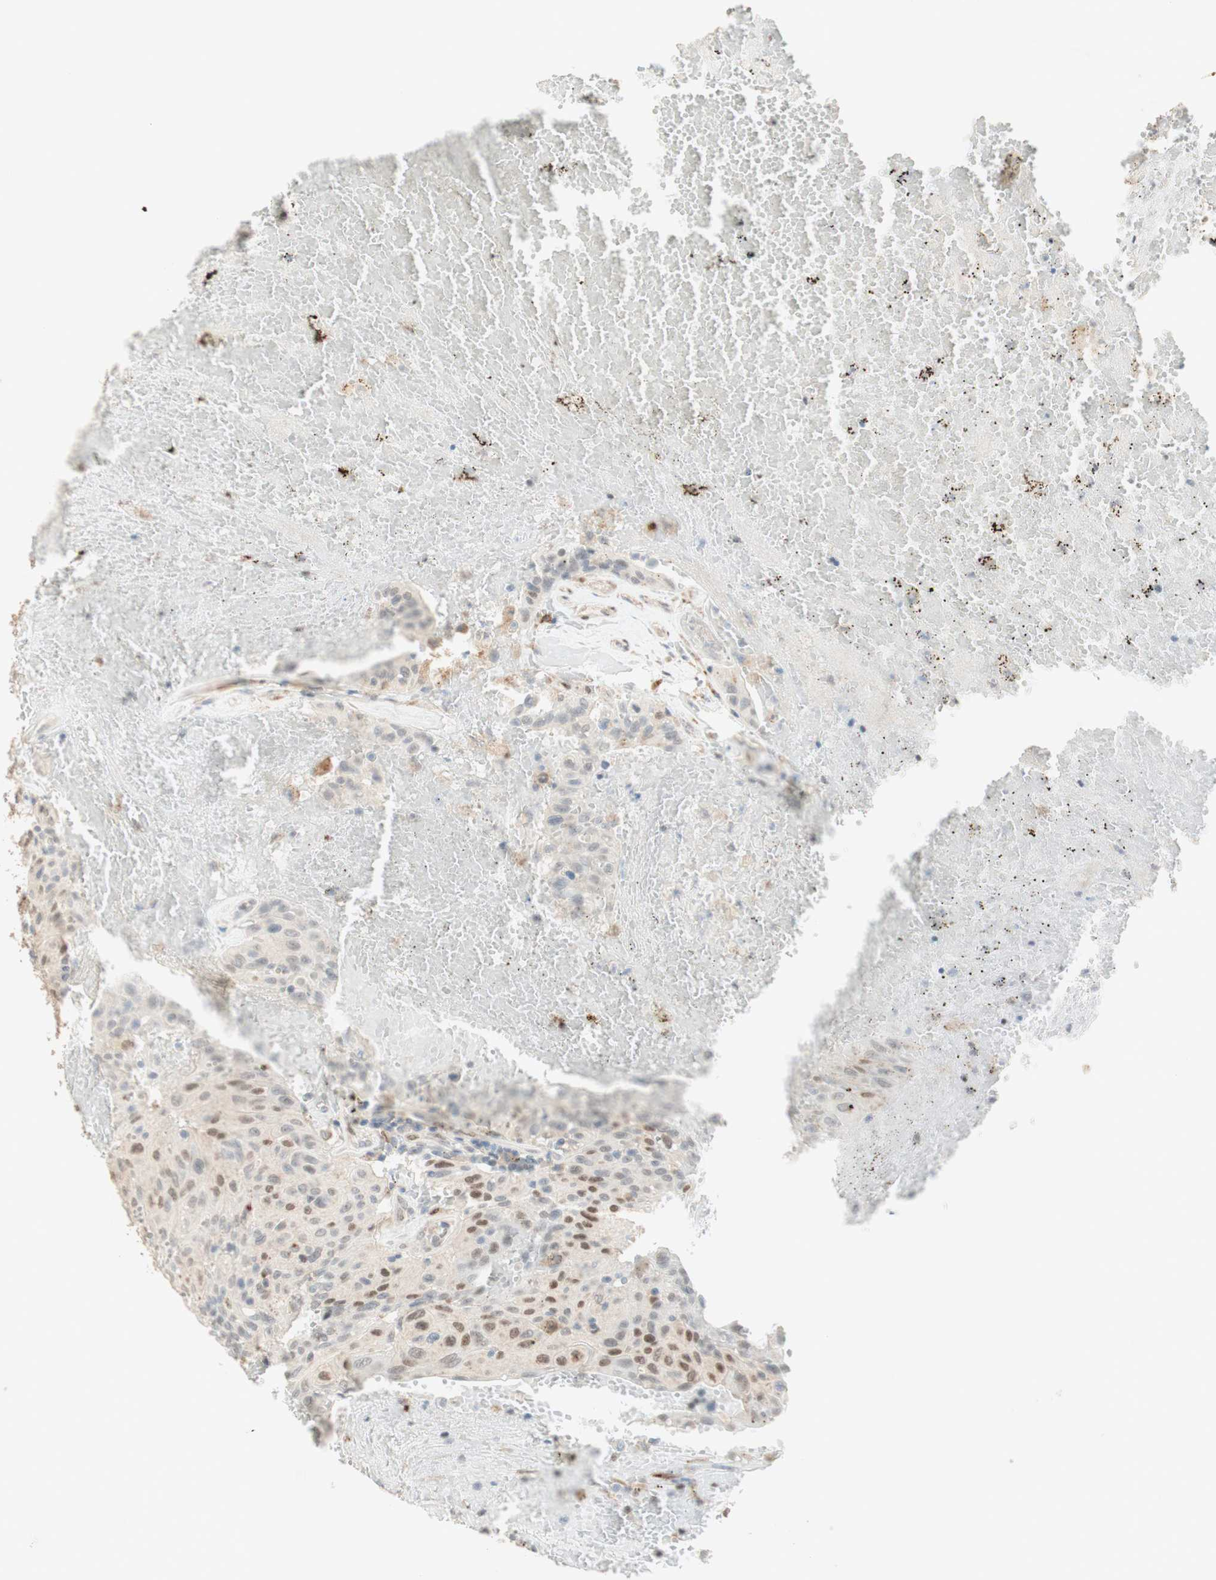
{"staining": {"intensity": "weak", "quantity": "25%-75%", "location": "nuclear"}, "tissue": "urothelial cancer", "cell_type": "Tumor cells", "image_type": "cancer", "snomed": [{"axis": "morphology", "description": "Urothelial carcinoma, High grade"}, {"axis": "topography", "description": "Urinary bladder"}], "caption": "A micrograph of human urothelial cancer stained for a protein displays weak nuclear brown staining in tumor cells.", "gene": "FOXP1", "patient": {"sex": "male", "age": 66}}